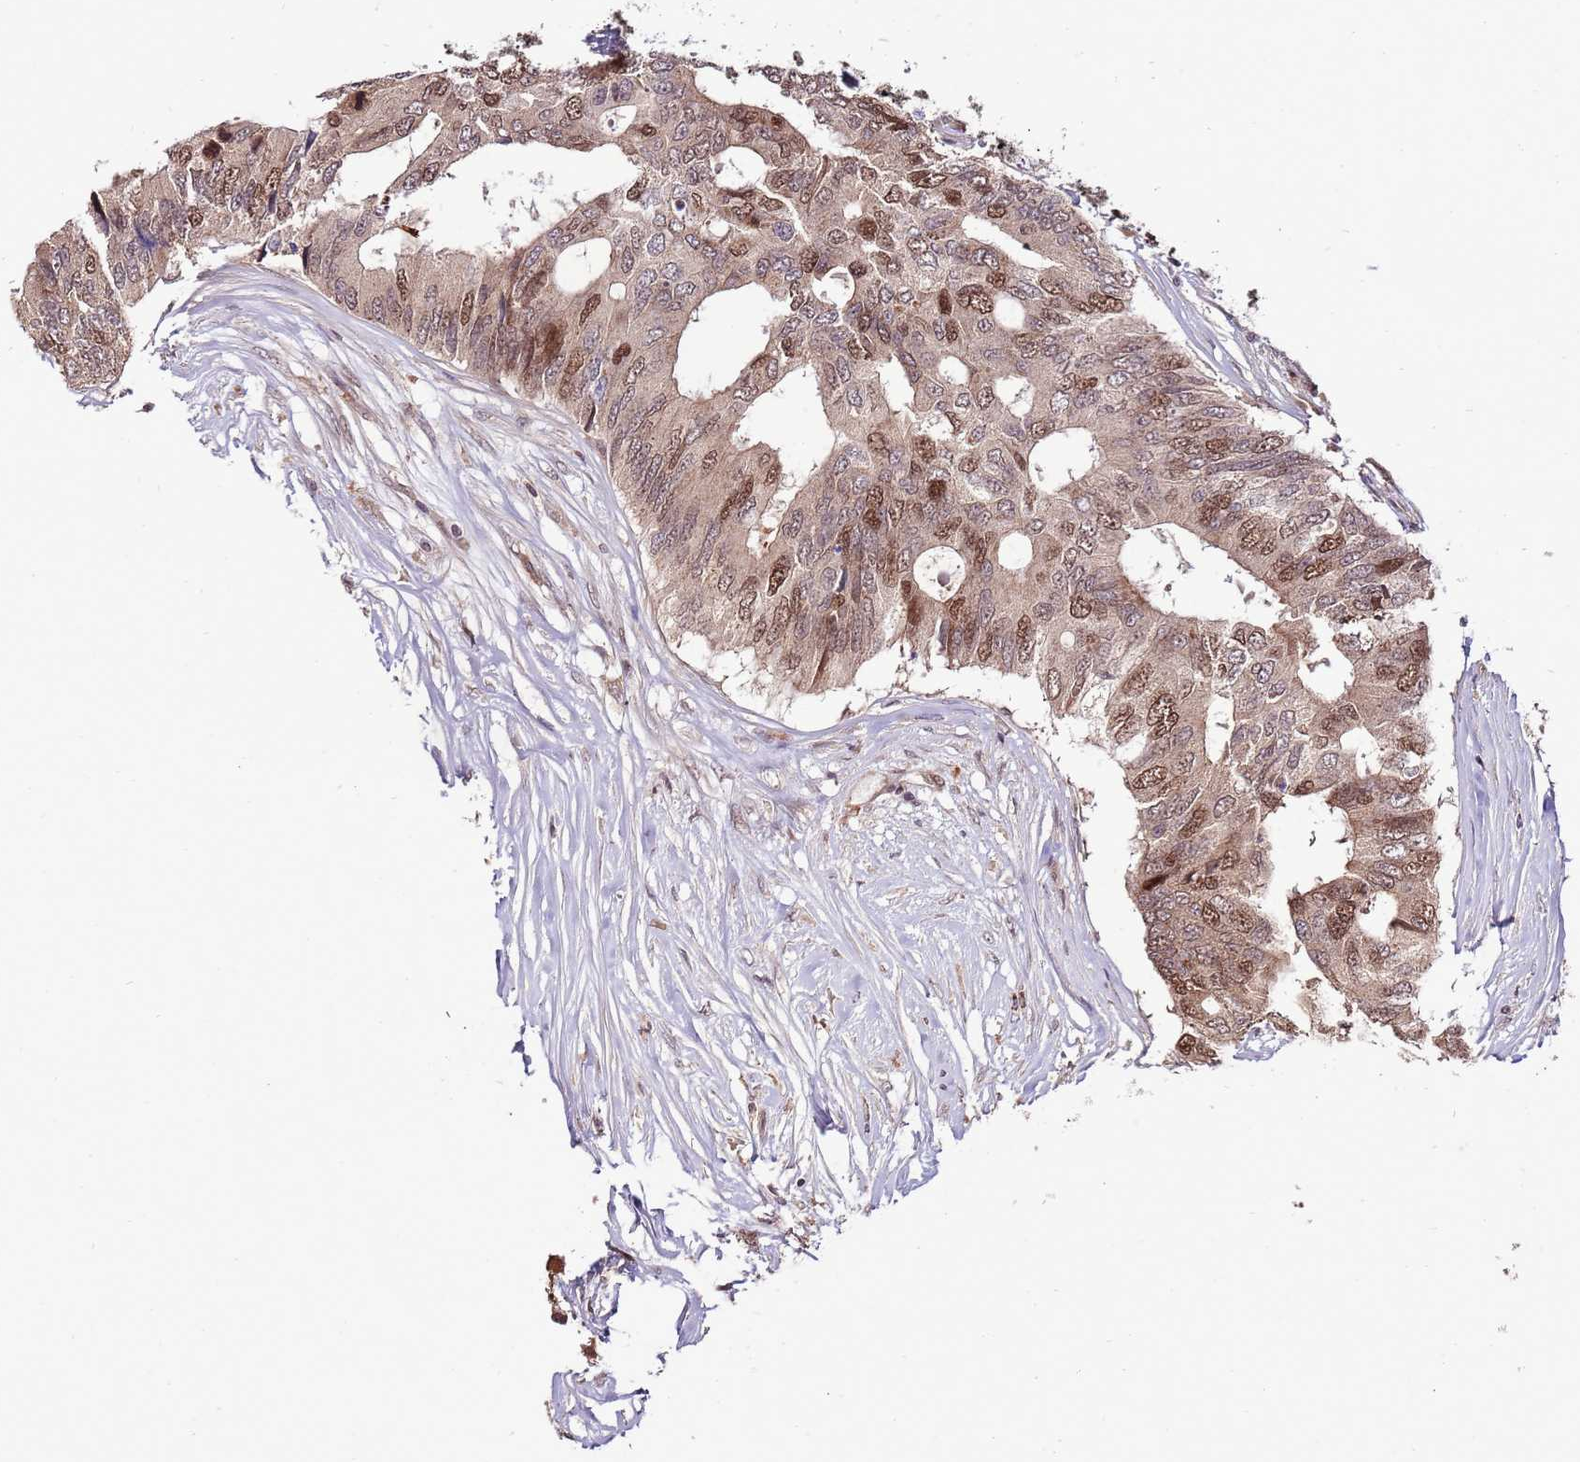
{"staining": {"intensity": "moderate", "quantity": "25%-75%", "location": "nuclear"}, "tissue": "colorectal cancer", "cell_type": "Tumor cells", "image_type": "cancer", "snomed": [{"axis": "morphology", "description": "Adenocarcinoma, NOS"}, {"axis": "topography", "description": "Colon"}], "caption": "A micrograph showing moderate nuclear staining in approximately 25%-75% of tumor cells in adenocarcinoma (colorectal), as visualized by brown immunohistochemical staining.", "gene": "RIF1", "patient": {"sex": "male", "age": 71}}